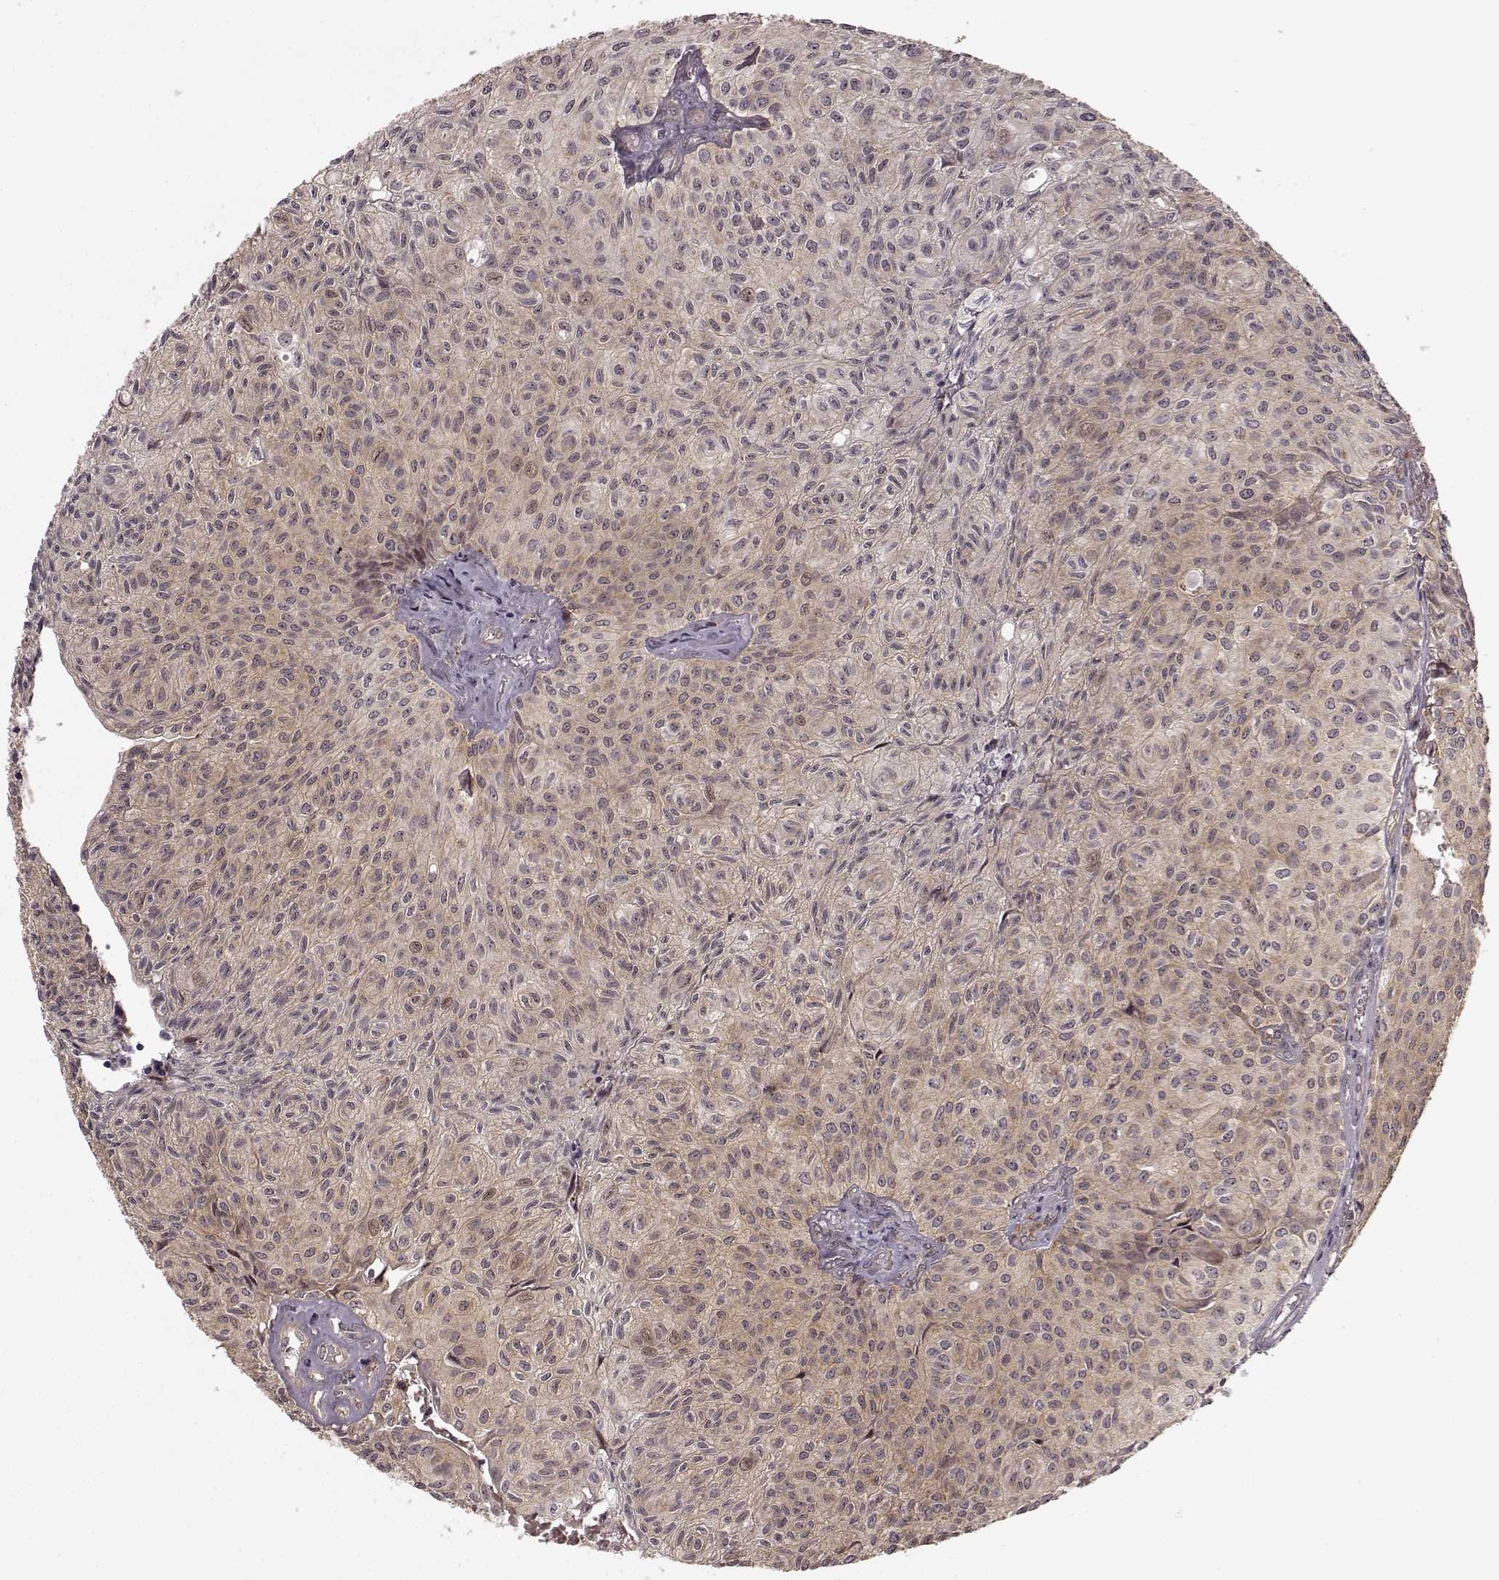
{"staining": {"intensity": "weak", "quantity": ">75%", "location": "cytoplasmic/membranous"}, "tissue": "urothelial cancer", "cell_type": "Tumor cells", "image_type": "cancer", "snomed": [{"axis": "morphology", "description": "Urothelial carcinoma, Low grade"}, {"axis": "topography", "description": "Urinary bladder"}], "caption": "There is low levels of weak cytoplasmic/membranous positivity in tumor cells of urothelial carcinoma (low-grade), as demonstrated by immunohistochemical staining (brown color).", "gene": "SLC12A9", "patient": {"sex": "male", "age": 89}}